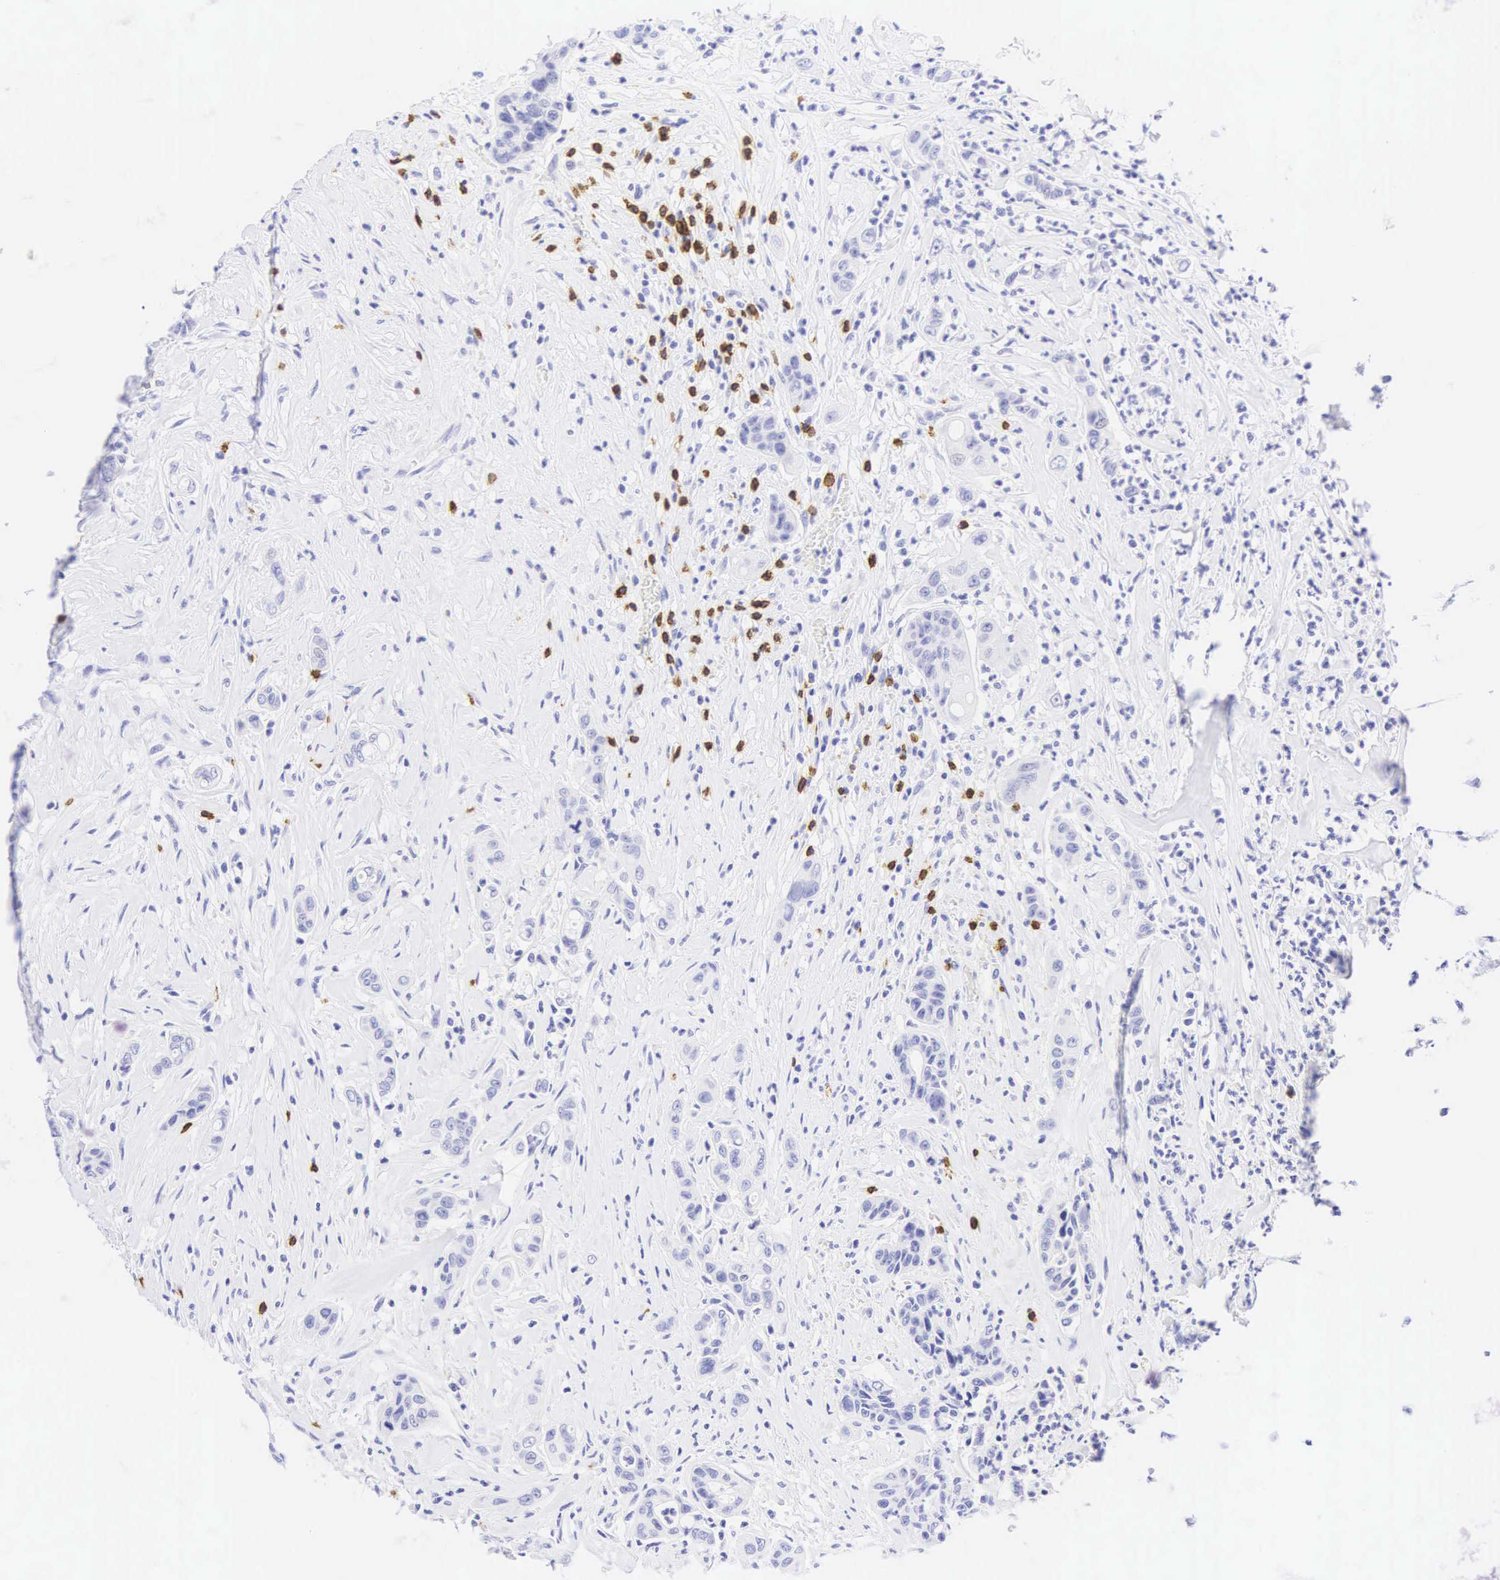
{"staining": {"intensity": "negative", "quantity": "none", "location": "none"}, "tissue": "colorectal cancer", "cell_type": "Tumor cells", "image_type": "cancer", "snomed": [{"axis": "morphology", "description": "Adenocarcinoma, NOS"}, {"axis": "topography", "description": "Colon"}], "caption": "There is no significant staining in tumor cells of colorectal cancer.", "gene": "CD8A", "patient": {"sex": "female", "age": 70}}